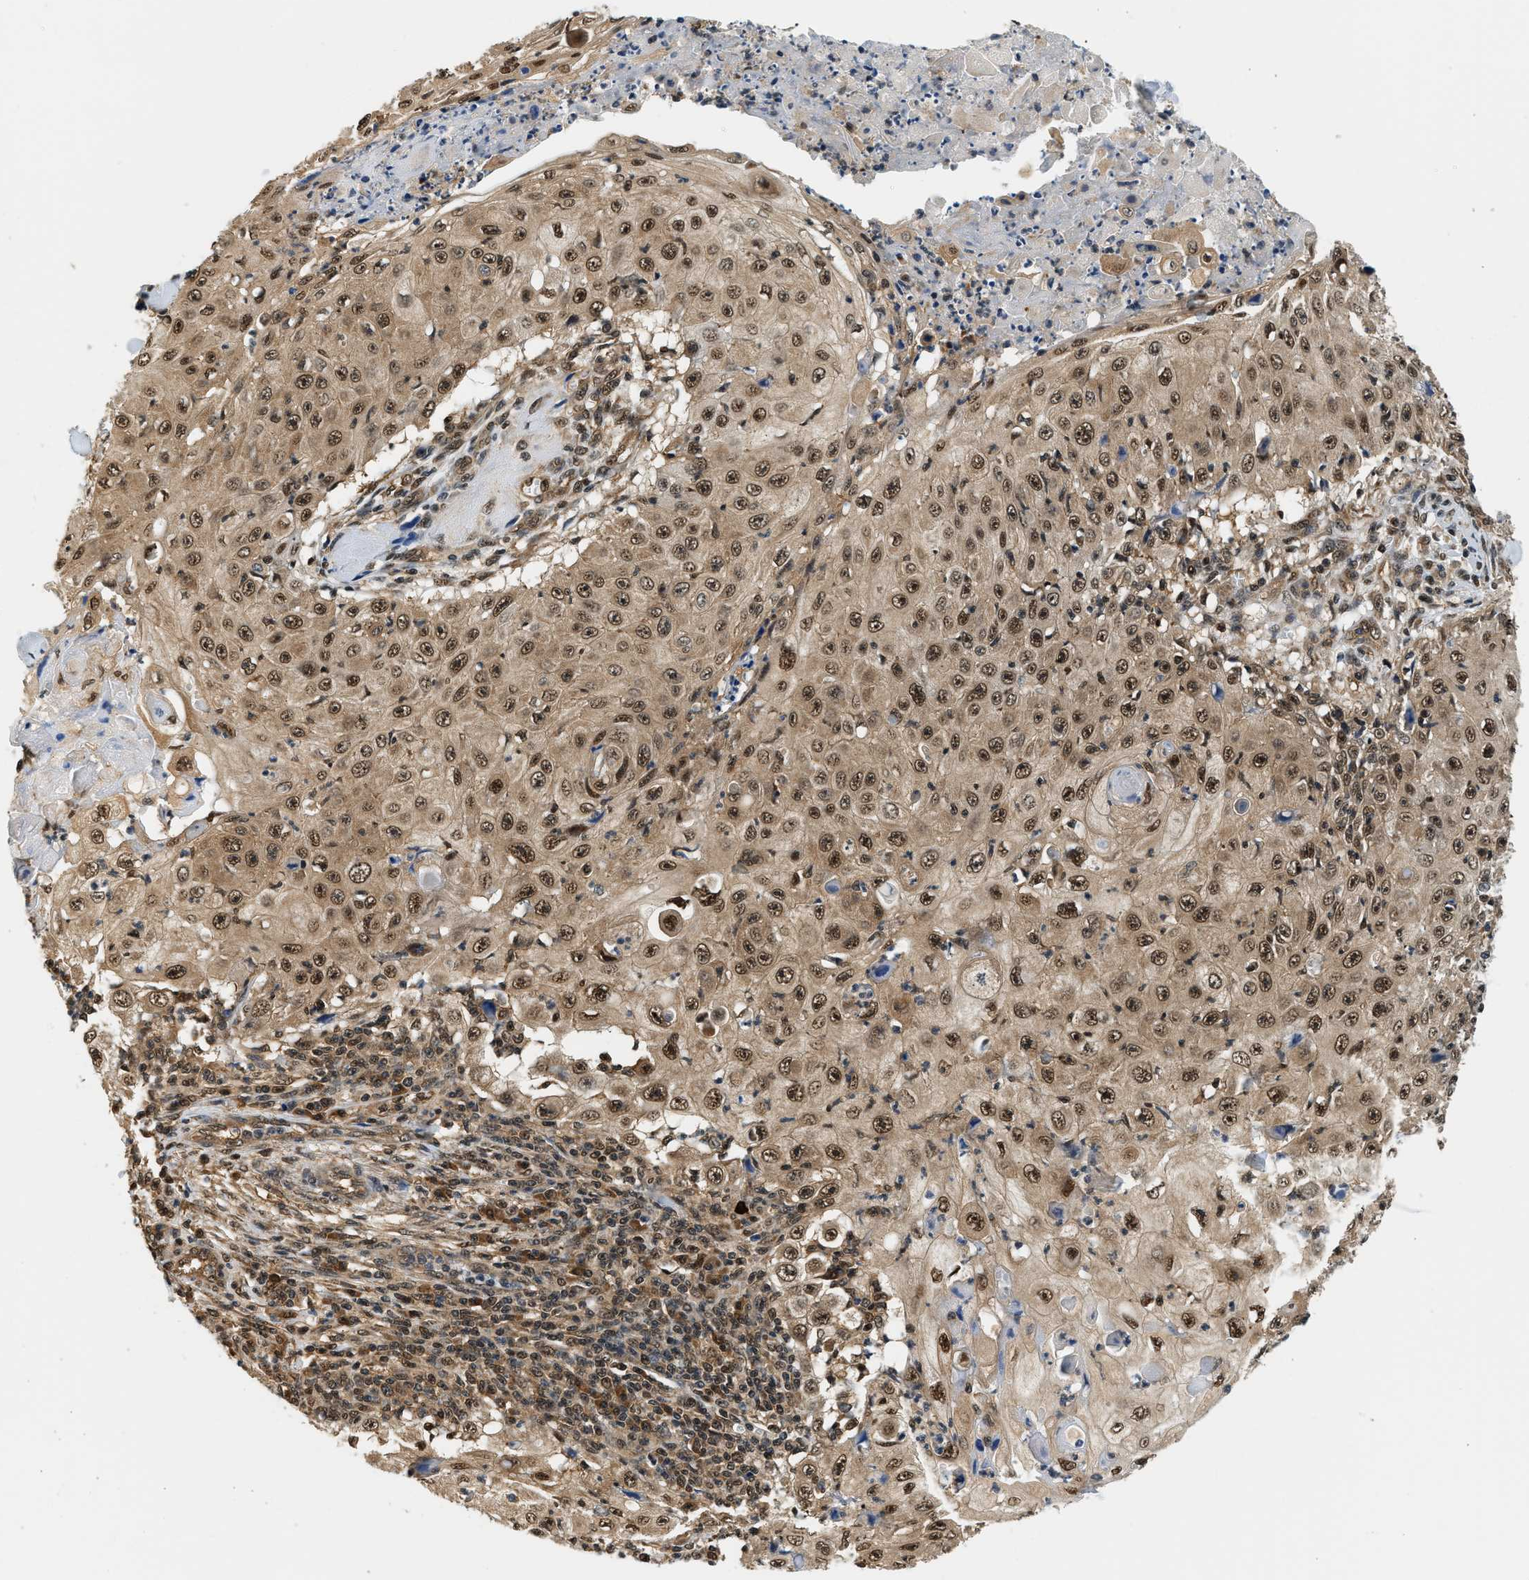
{"staining": {"intensity": "strong", "quantity": ">75%", "location": "cytoplasmic/membranous,nuclear"}, "tissue": "skin cancer", "cell_type": "Tumor cells", "image_type": "cancer", "snomed": [{"axis": "morphology", "description": "Squamous cell carcinoma, NOS"}, {"axis": "topography", "description": "Skin"}], "caption": "Immunohistochemistry (IHC) micrograph of neoplastic tissue: skin cancer stained using IHC reveals high levels of strong protein expression localized specifically in the cytoplasmic/membranous and nuclear of tumor cells, appearing as a cytoplasmic/membranous and nuclear brown color.", "gene": "PSMD3", "patient": {"sex": "male", "age": 86}}